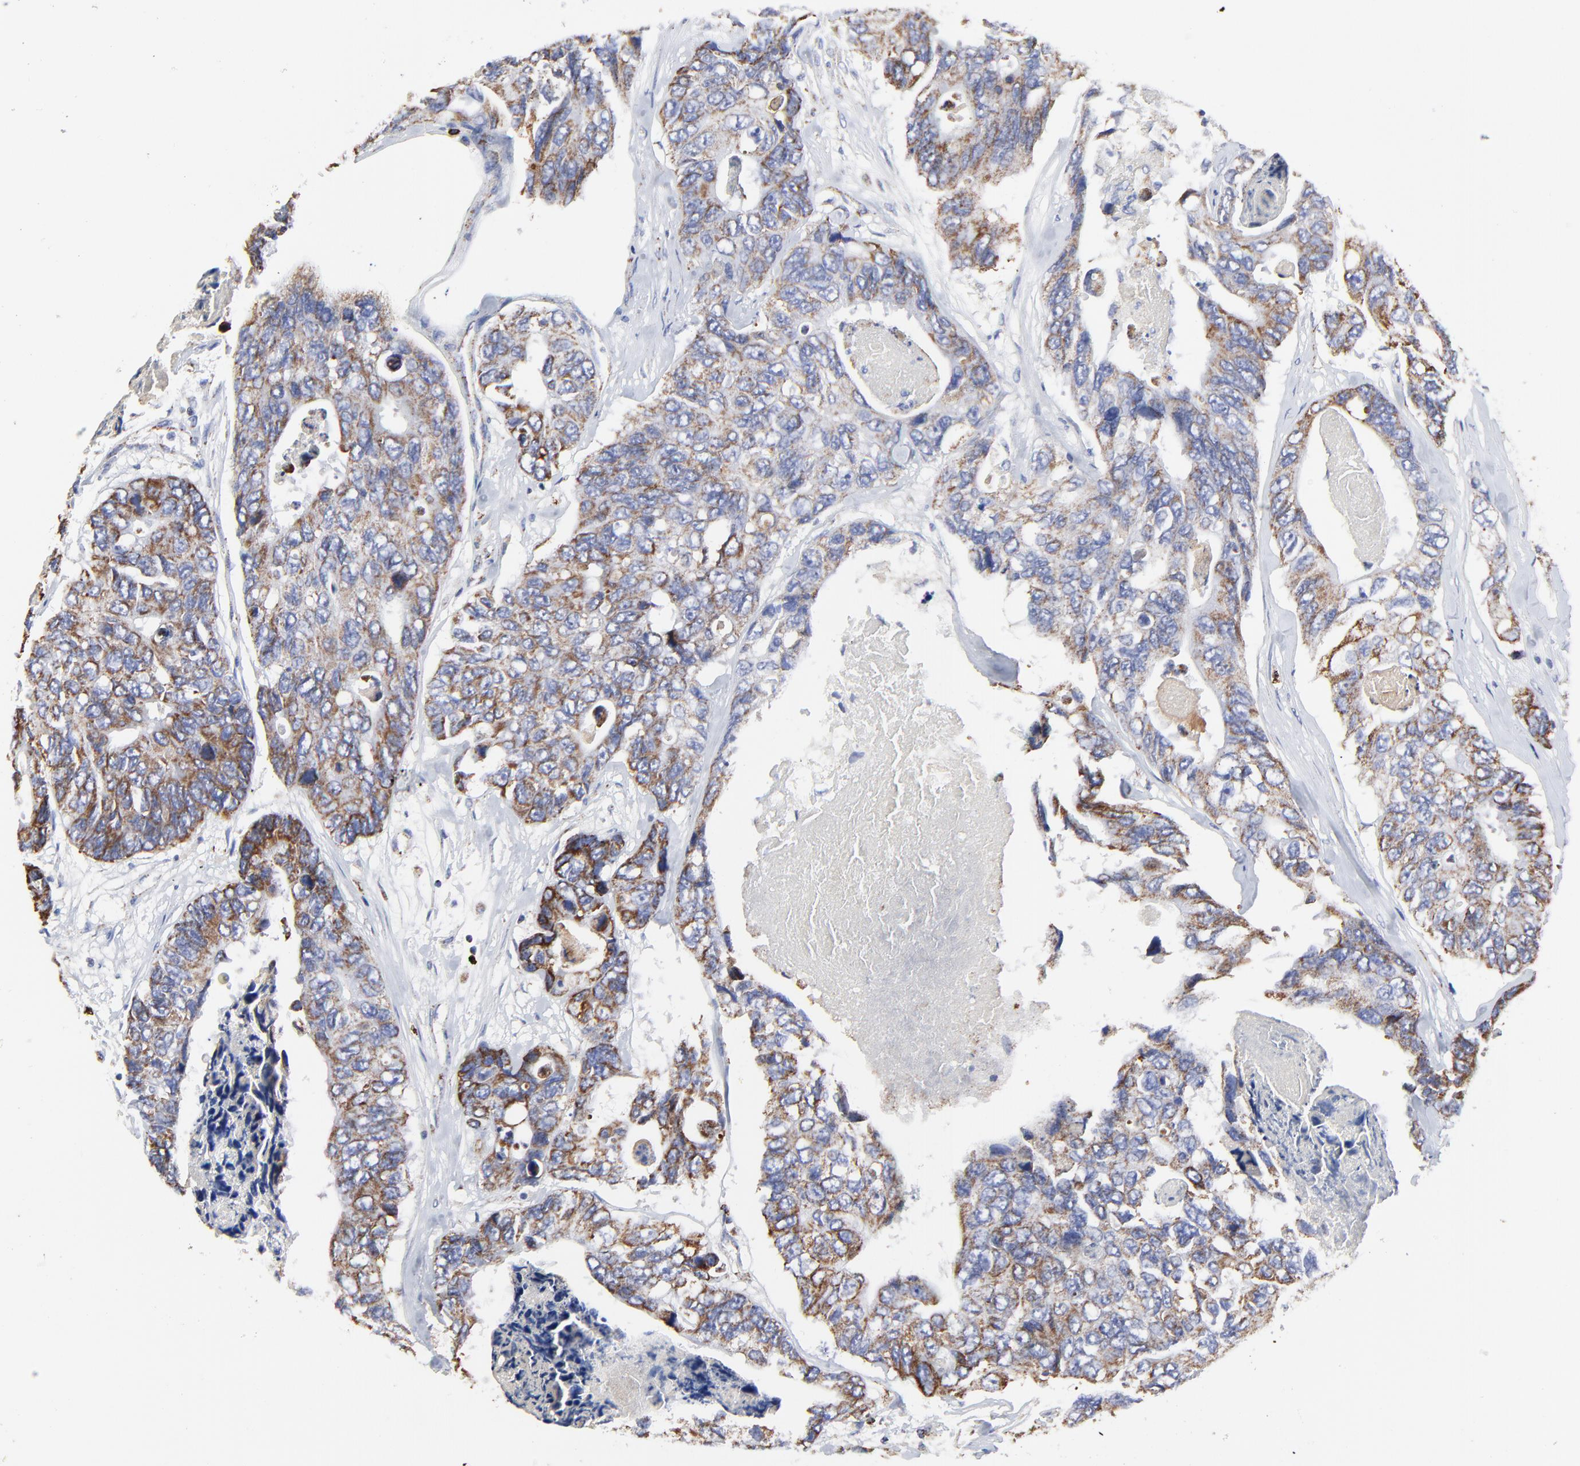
{"staining": {"intensity": "moderate", "quantity": ">75%", "location": "cytoplasmic/membranous"}, "tissue": "colorectal cancer", "cell_type": "Tumor cells", "image_type": "cancer", "snomed": [{"axis": "morphology", "description": "Adenocarcinoma, NOS"}, {"axis": "topography", "description": "Colon"}], "caption": "Colorectal cancer (adenocarcinoma) was stained to show a protein in brown. There is medium levels of moderate cytoplasmic/membranous staining in approximately >75% of tumor cells.", "gene": "PINK1", "patient": {"sex": "female", "age": 86}}